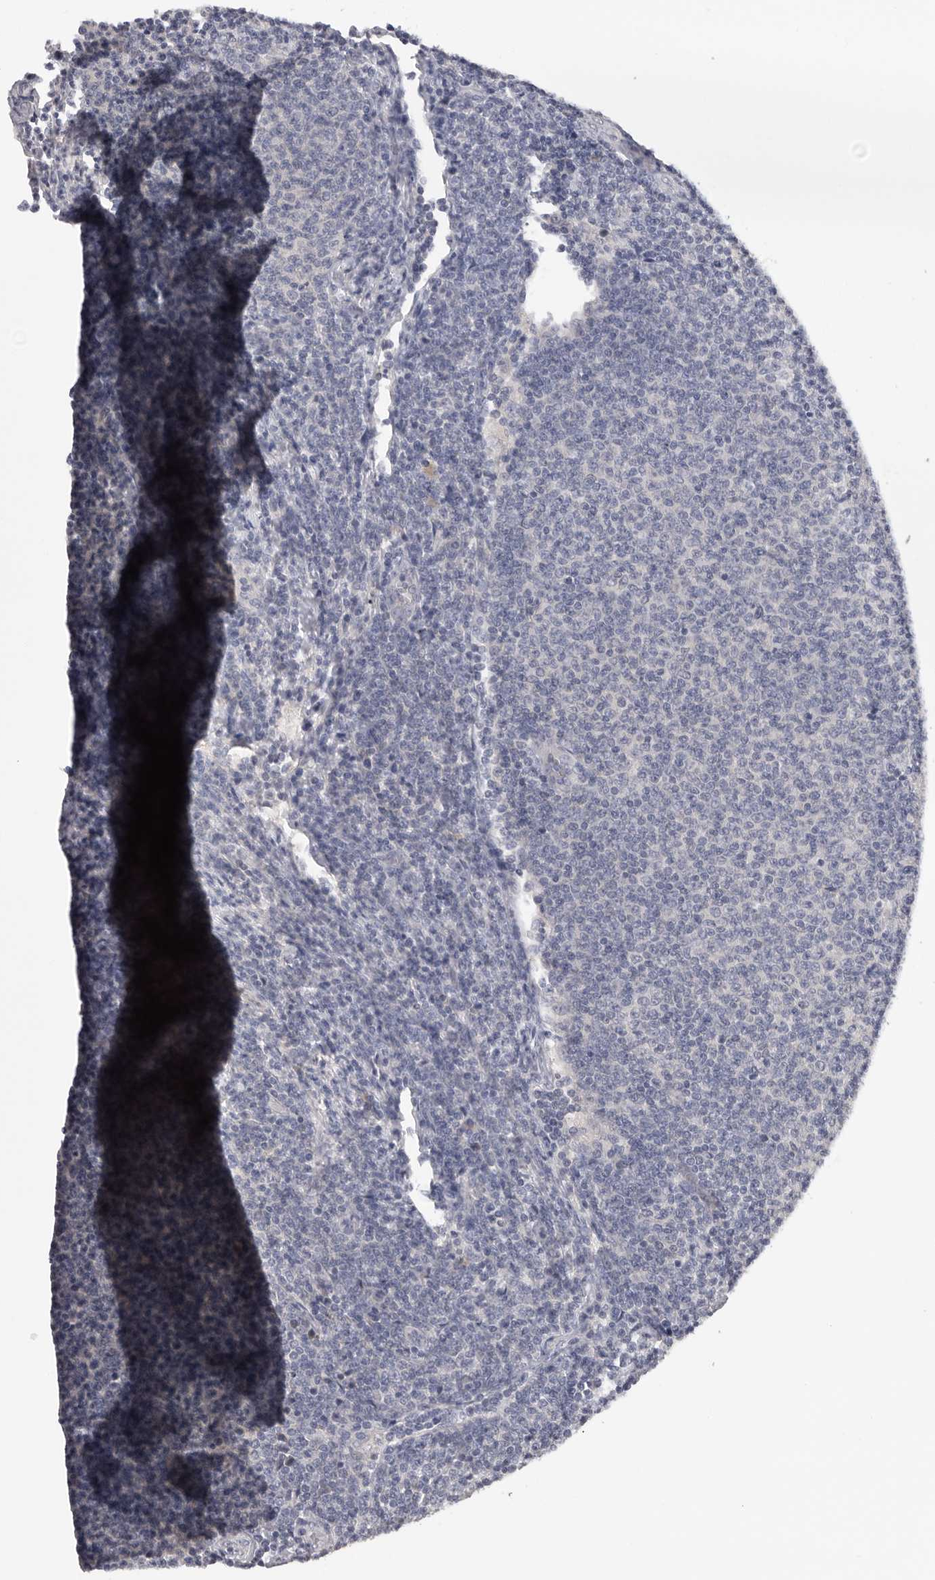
{"staining": {"intensity": "negative", "quantity": "none", "location": "none"}, "tissue": "lymphoma", "cell_type": "Tumor cells", "image_type": "cancer", "snomed": [{"axis": "morphology", "description": "Malignant lymphoma, non-Hodgkin's type, Low grade"}, {"axis": "topography", "description": "Lymph node"}], "caption": "This image is of malignant lymphoma, non-Hodgkin's type (low-grade) stained with immunohistochemistry to label a protein in brown with the nuclei are counter-stained blue. There is no staining in tumor cells.", "gene": "KIF2B", "patient": {"sex": "male", "age": 66}}